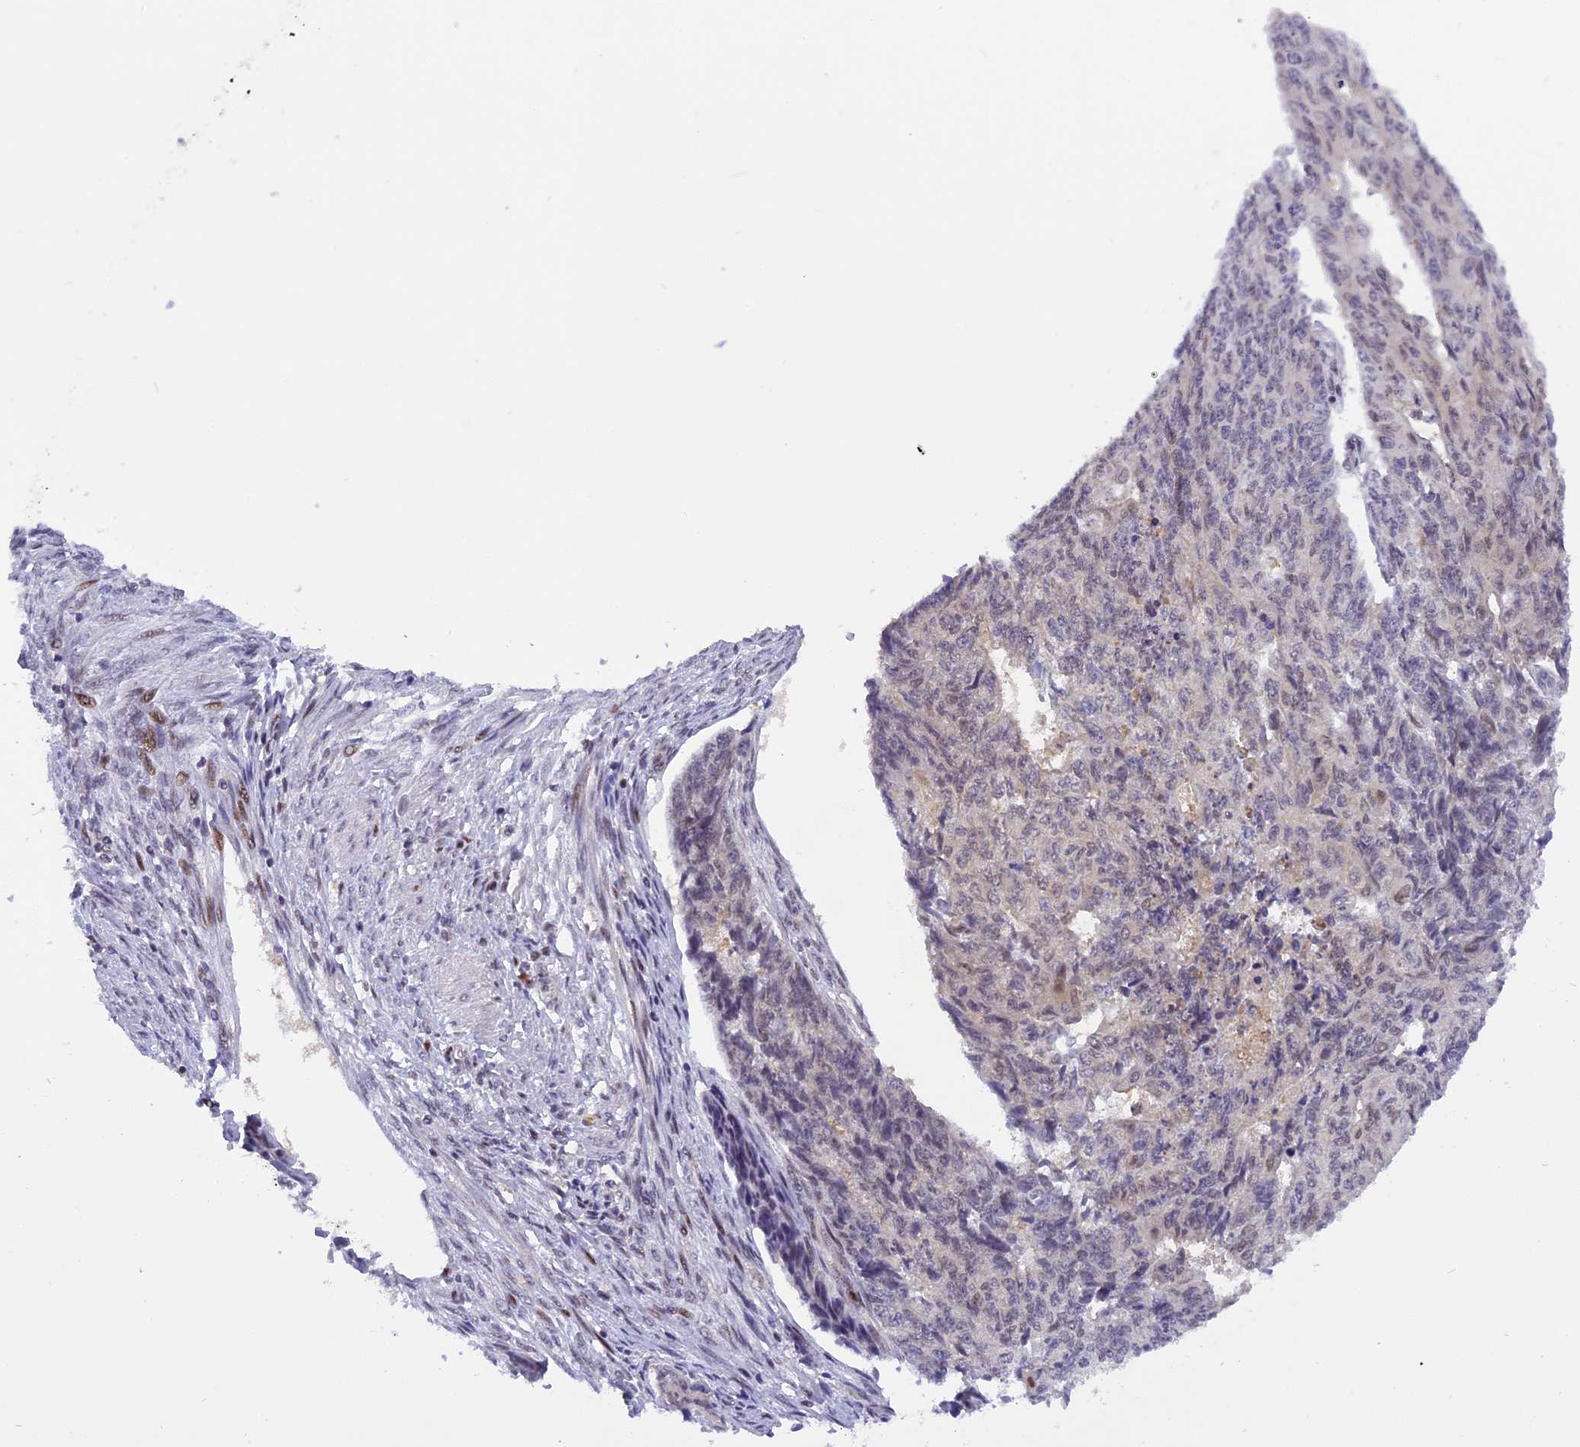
{"staining": {"intensity": "moderate", "quantity": "<25%", "location": "nuclear"}, "tissue": "endometrial cancer", "cell_type": "Tumor cells", "image_type": "cancer", "snomed": [{"axis": "morphology", "description": "Adenocarcinoma, NOS"}, {"axis": "topography", "description": "Endometrium"}], "caption": "Immunohistochemical staining of endometrial cancer shows low levels of moderate nuclear expression in about <25% of tumor cells.", "gene": "RABGGTA", "patient": {"sex": "female", "age": 32}}